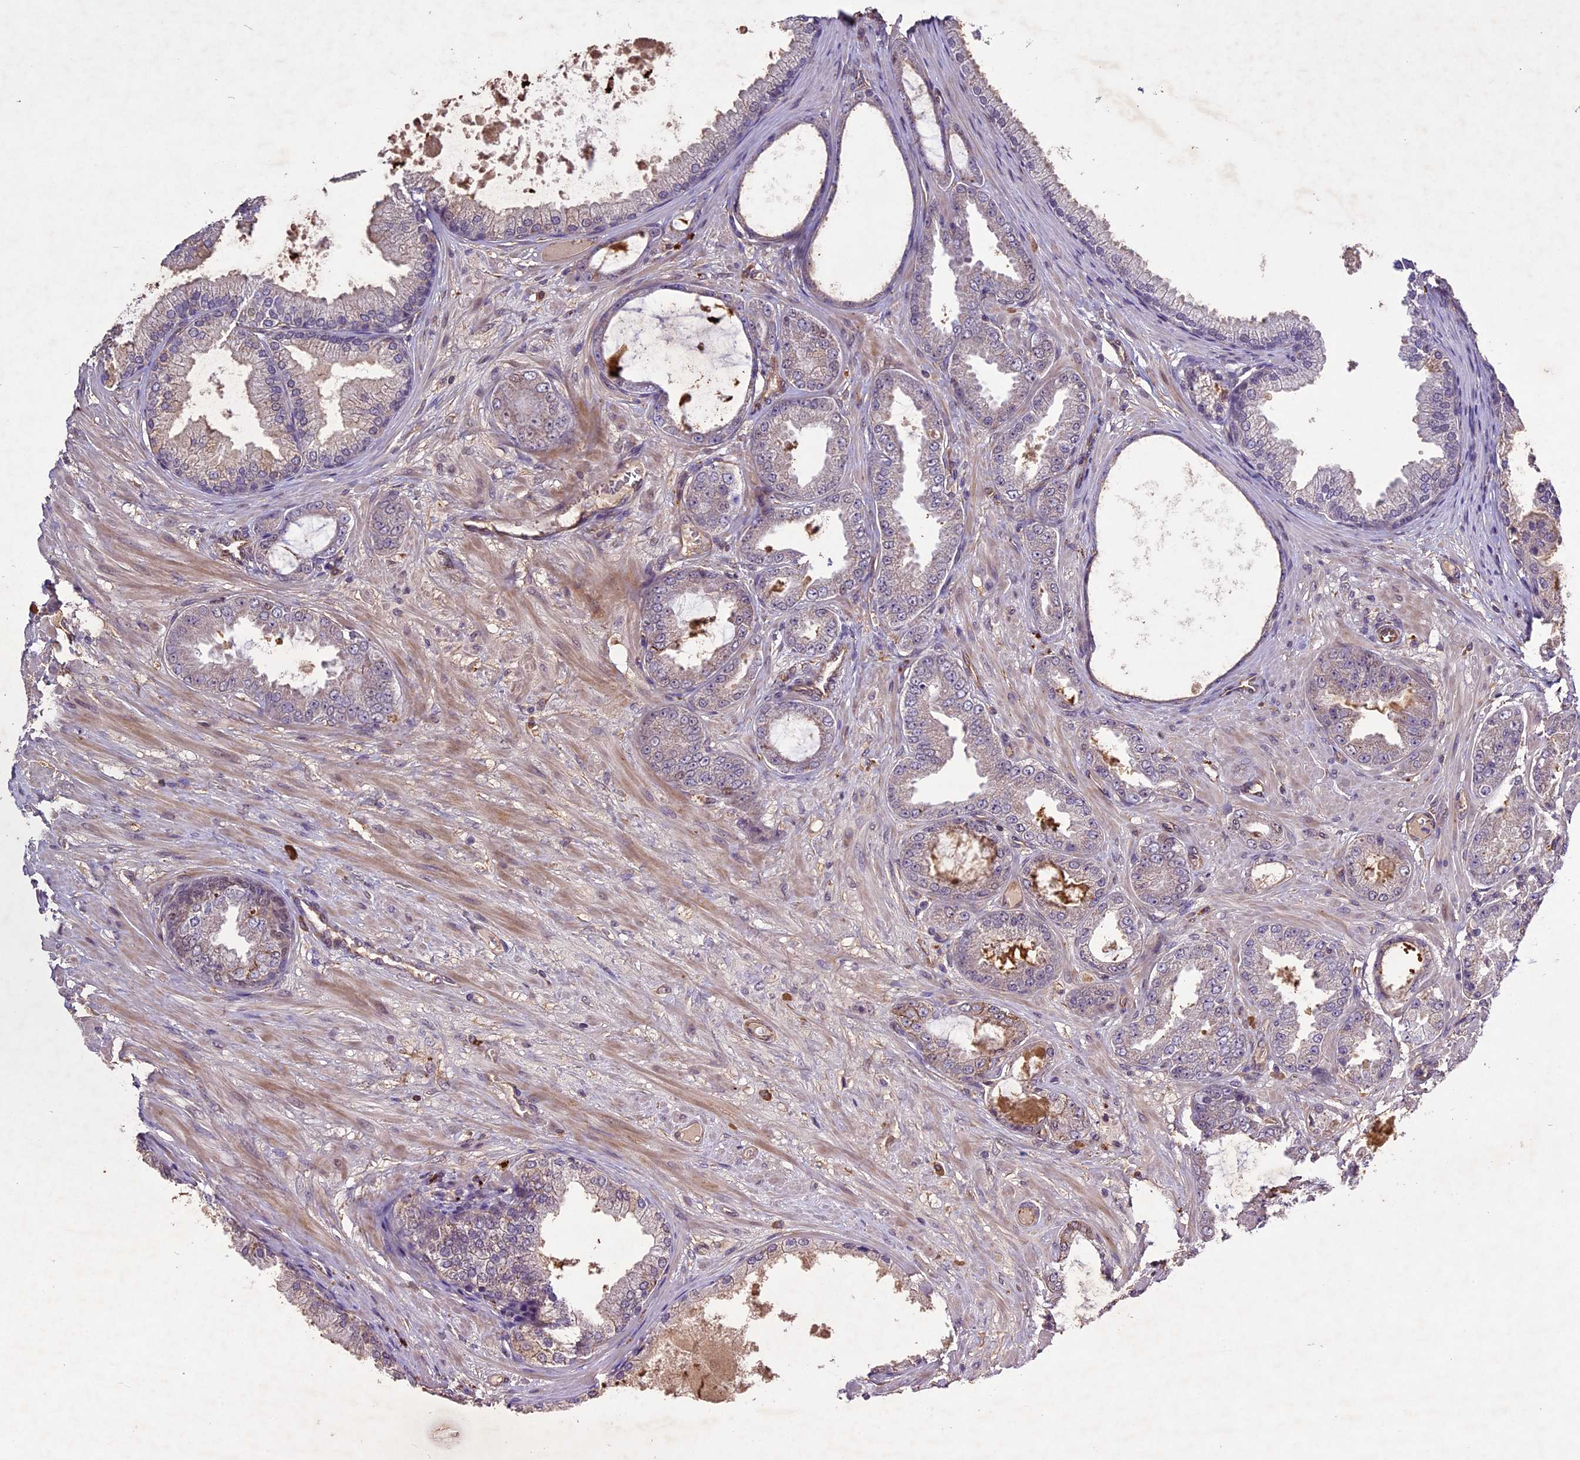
{"staining": {"intensity": "weak", "quantity": "<25%", "location": "cytoplasmic/membranous"}, "tissue": "prostate cancer", "cell_type": "Tumor cells", "image_type": "cancer", "snomed": [{"axis": "morphology", "description": "Adenocarcinoma, Low grade"}, {"axis": "topography", "description": "Prostate"}], "caption": "A histopathology image of prostate low-grade adenocarcinoma stained for a protein reveals no brown staining in tumor cells.", "gene": "C3orf70", "patient": {"sex": "male", "age": 63}}